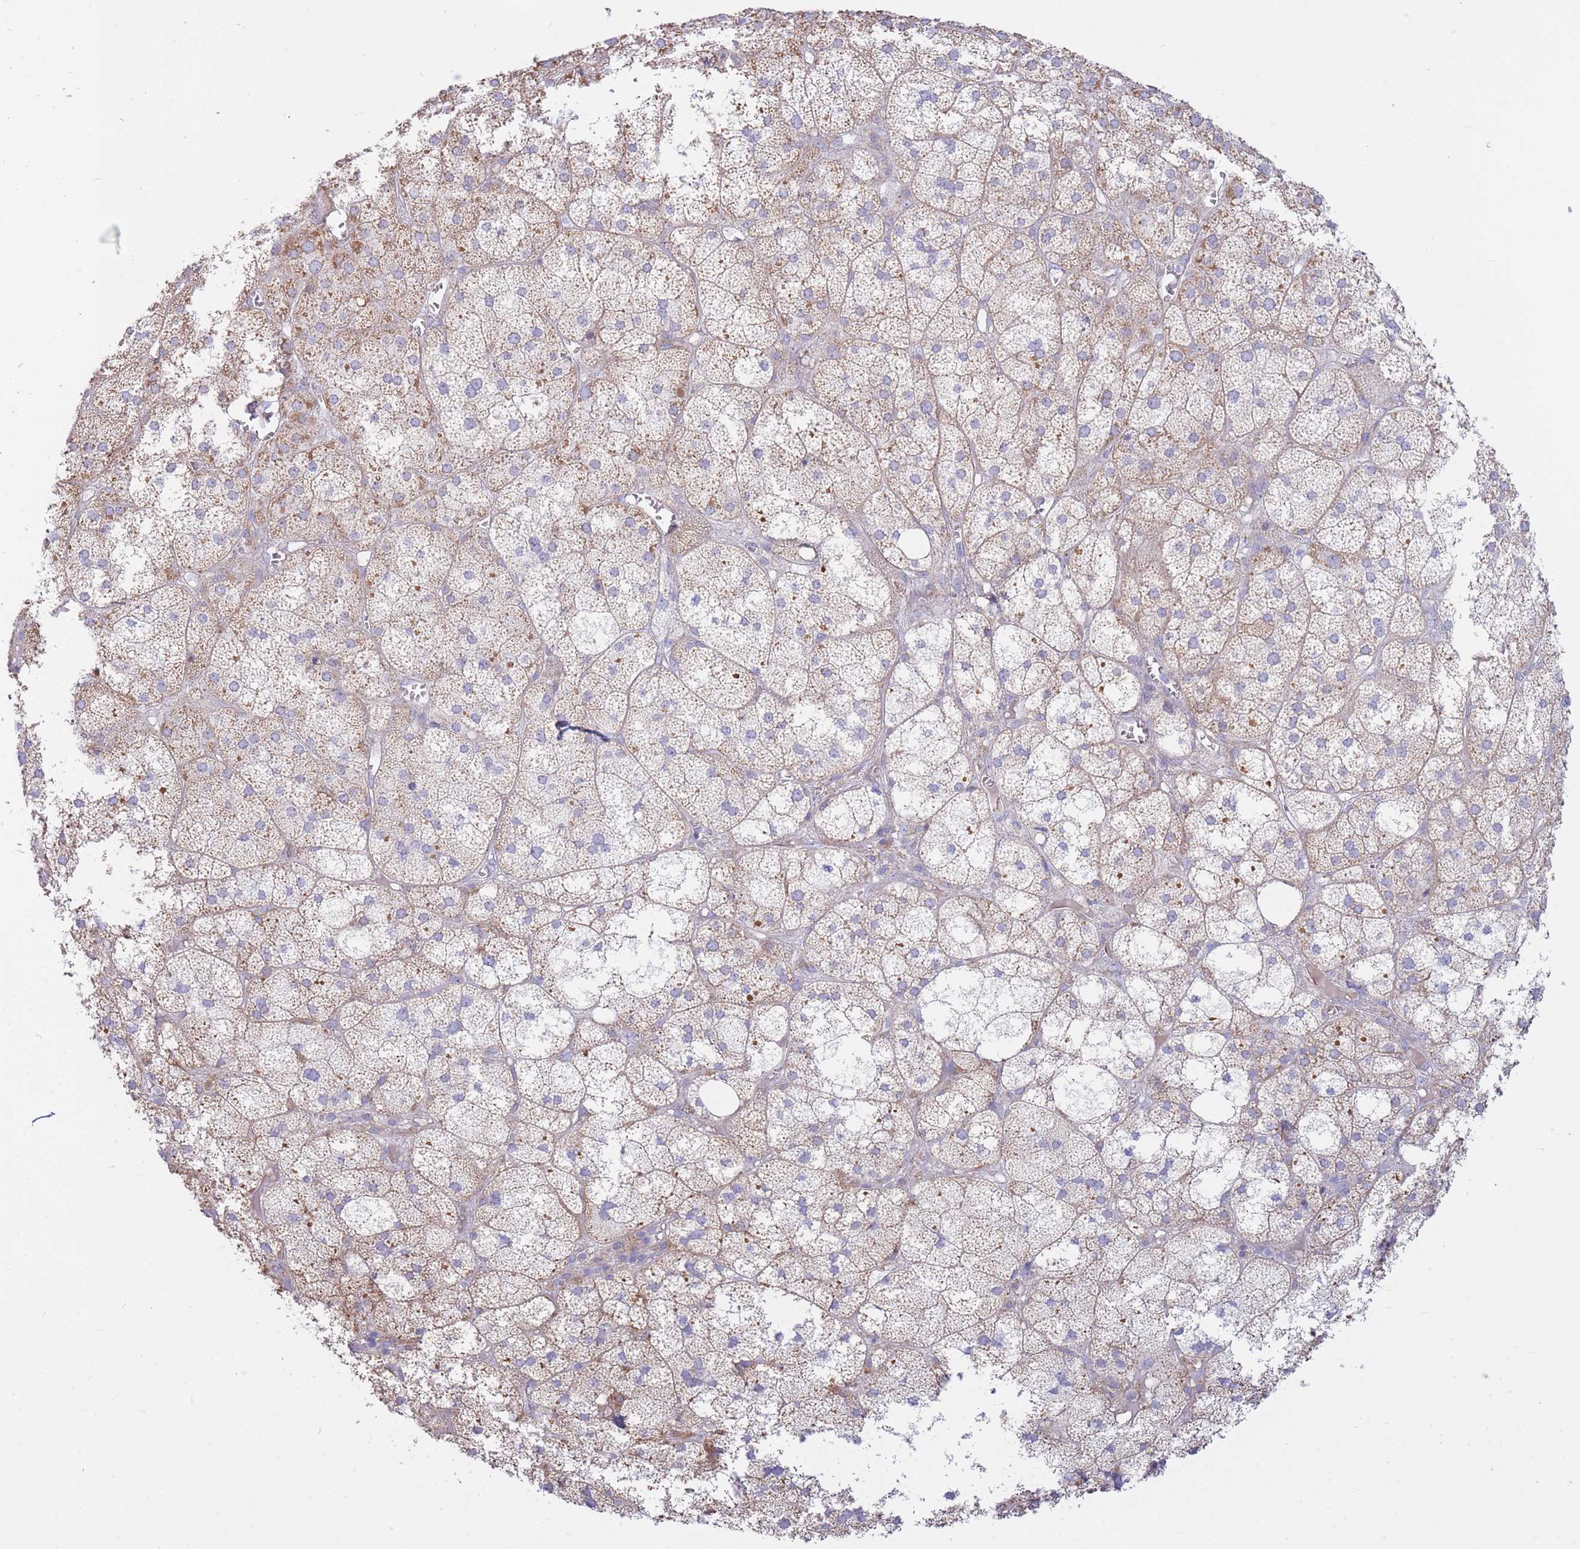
{"staining": {"intensity": "weak", "quantity": "25%-75%", "location": "cytoplasmic/membranous"}, "tissue": "adrenal gland", "cell_type": "Glandular cells", "image_type": "normal", "snomed": [{"axis": "morphology", "description": "Normal tissue, NOS"}, {"axis": "topography", "description": "Adrenal gland"}], "caption": "This photomicrograph demonstrates unremarkable adrenal gland stained with immunohistochemistry (IHC) to label a protein in brown. The cytoplasmic/membranous of glandular cells show weak positivity for the protein. Nuclei are counter-stained blue.", "gene": "NANP", "patient": {"sex": "female", "age": 61}}